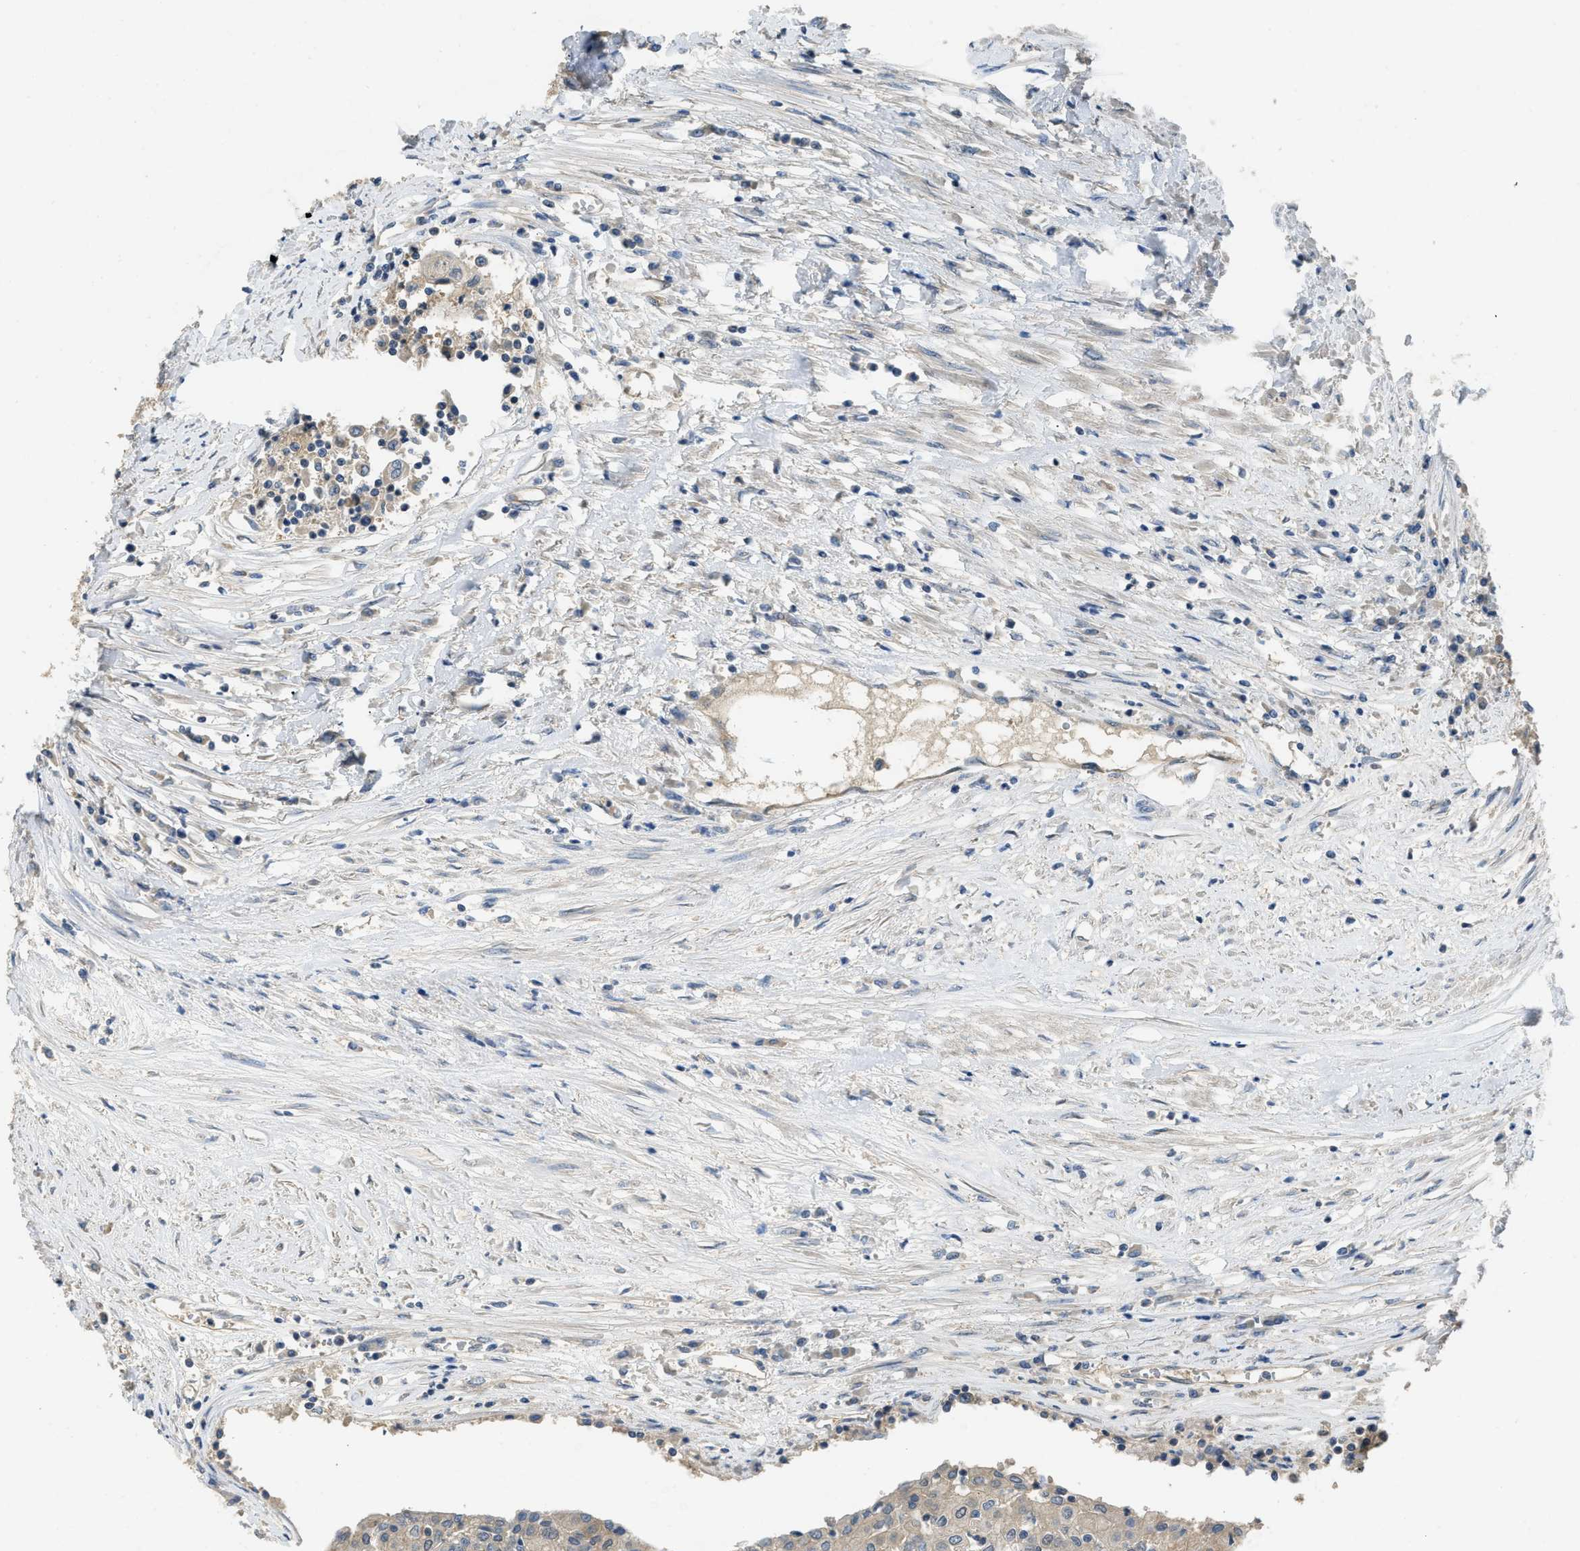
{"staining": {"intensity": "negative", "quantity": "none", "location": "none"}, "tissue": "urothelial cancer", "cell_type": "Tumor cells", "image_type": "cancer", "snomed": [{"axis": "morphology", "description": "Urothelial carcinoma, High grade"}, {"axis": "topography", "description": "Urinary bladder"}], "caption": "Urothelial cancer stained for a protein using IHC reveals no positivity tumor cells.", "gene": "PPP3CA", "patient": {"sex": "female", "age": 85}}